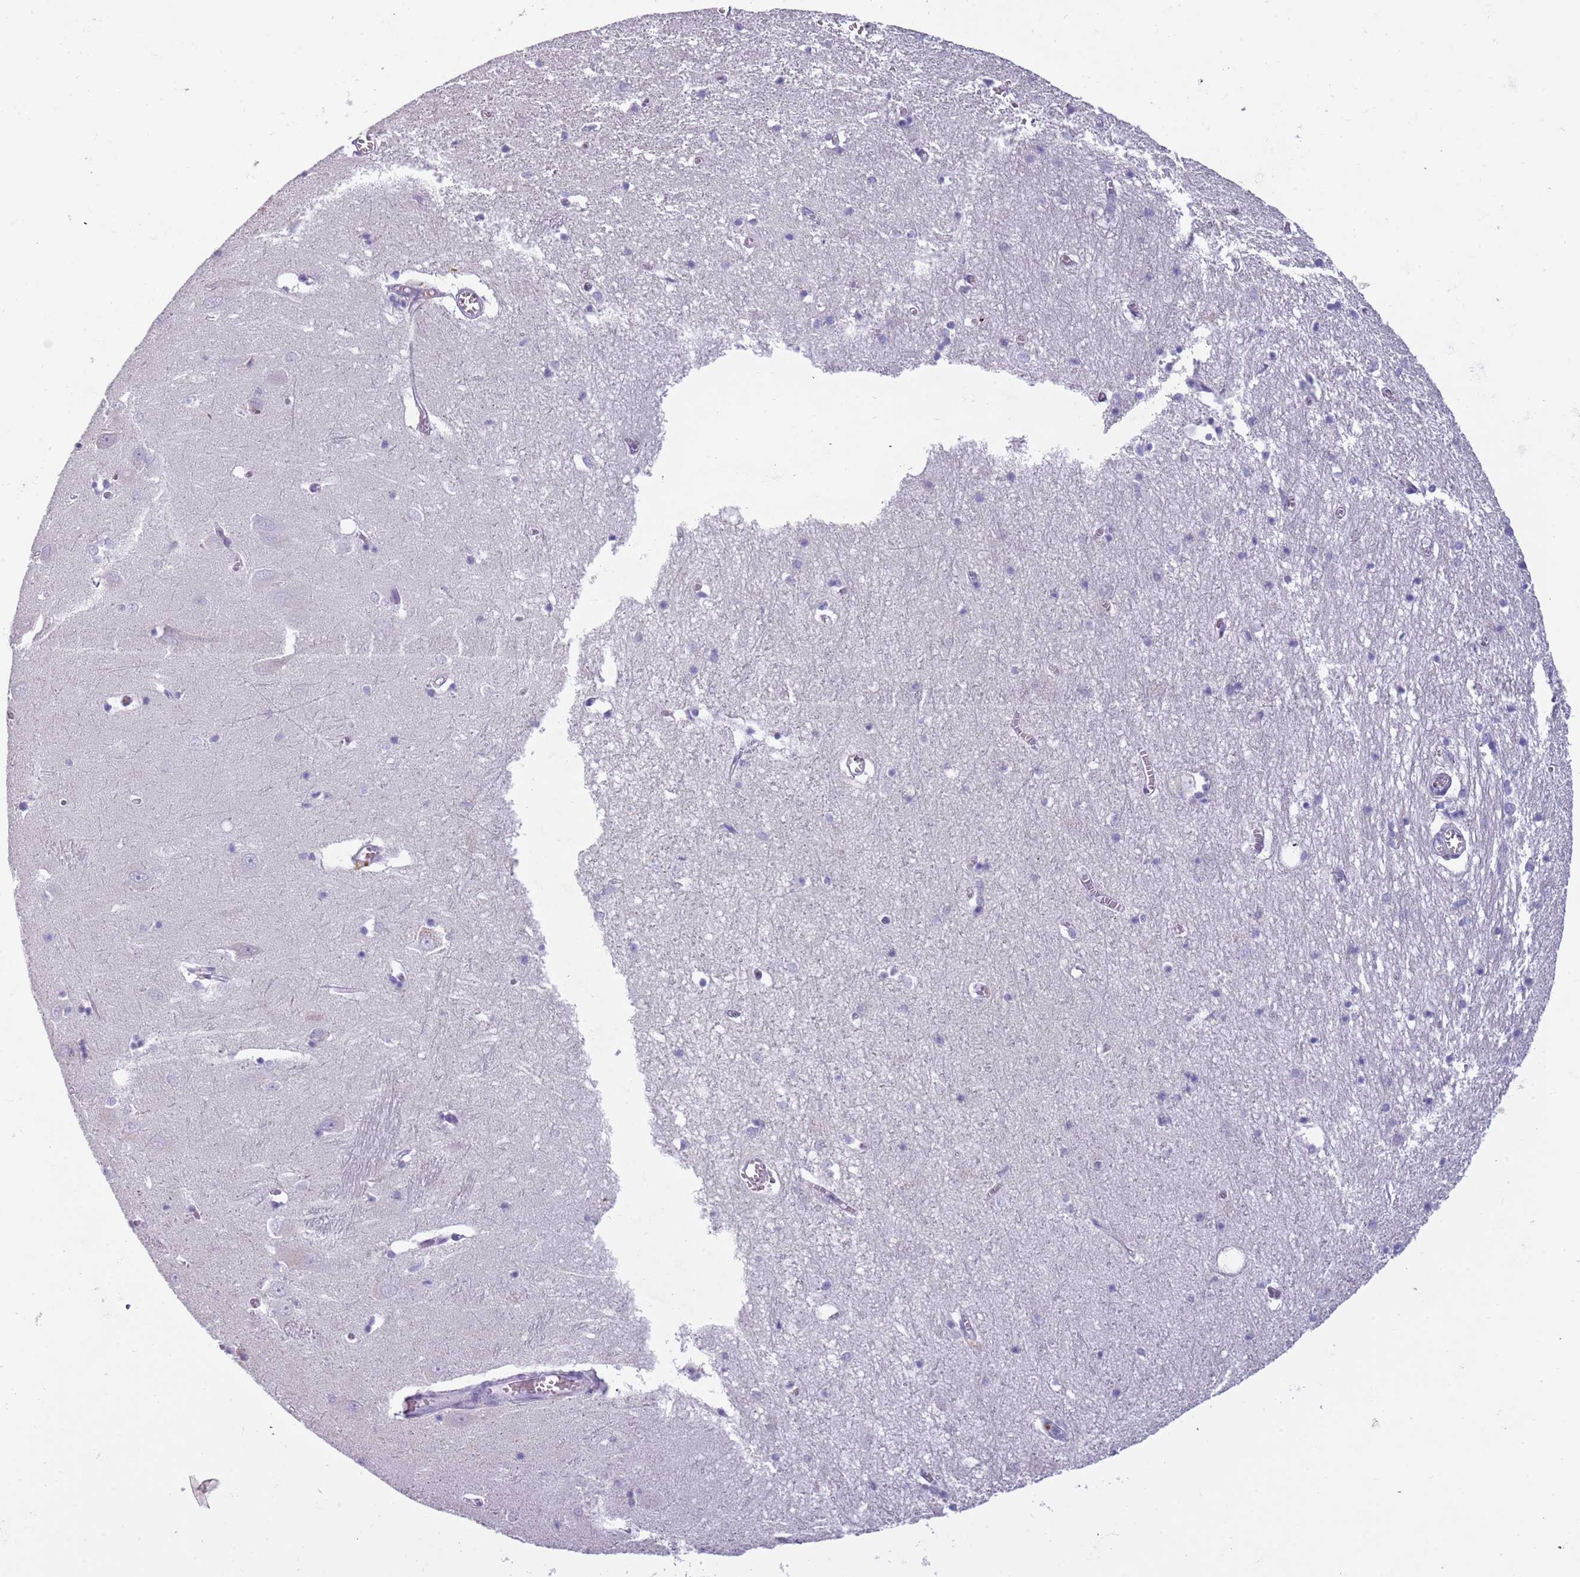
{"staining": {"intensity": "negative", "quantity": "none", "location": "none"}, "tissue": "hippocampus", "cell_type": "Glial cells", "image_type": "normal", "snomed": [{"axis": "morphology", "description": "Normal tissue, NOS"}, {"axis": "topography", "description": "Hippocampus"}], "caption": "IHC histopathology image of normal human hippocampus stained for a protein (brown), which shows no staining in glial cells.", "gene": "NWD2", "patient": {"sex": "male", "age": 70}}